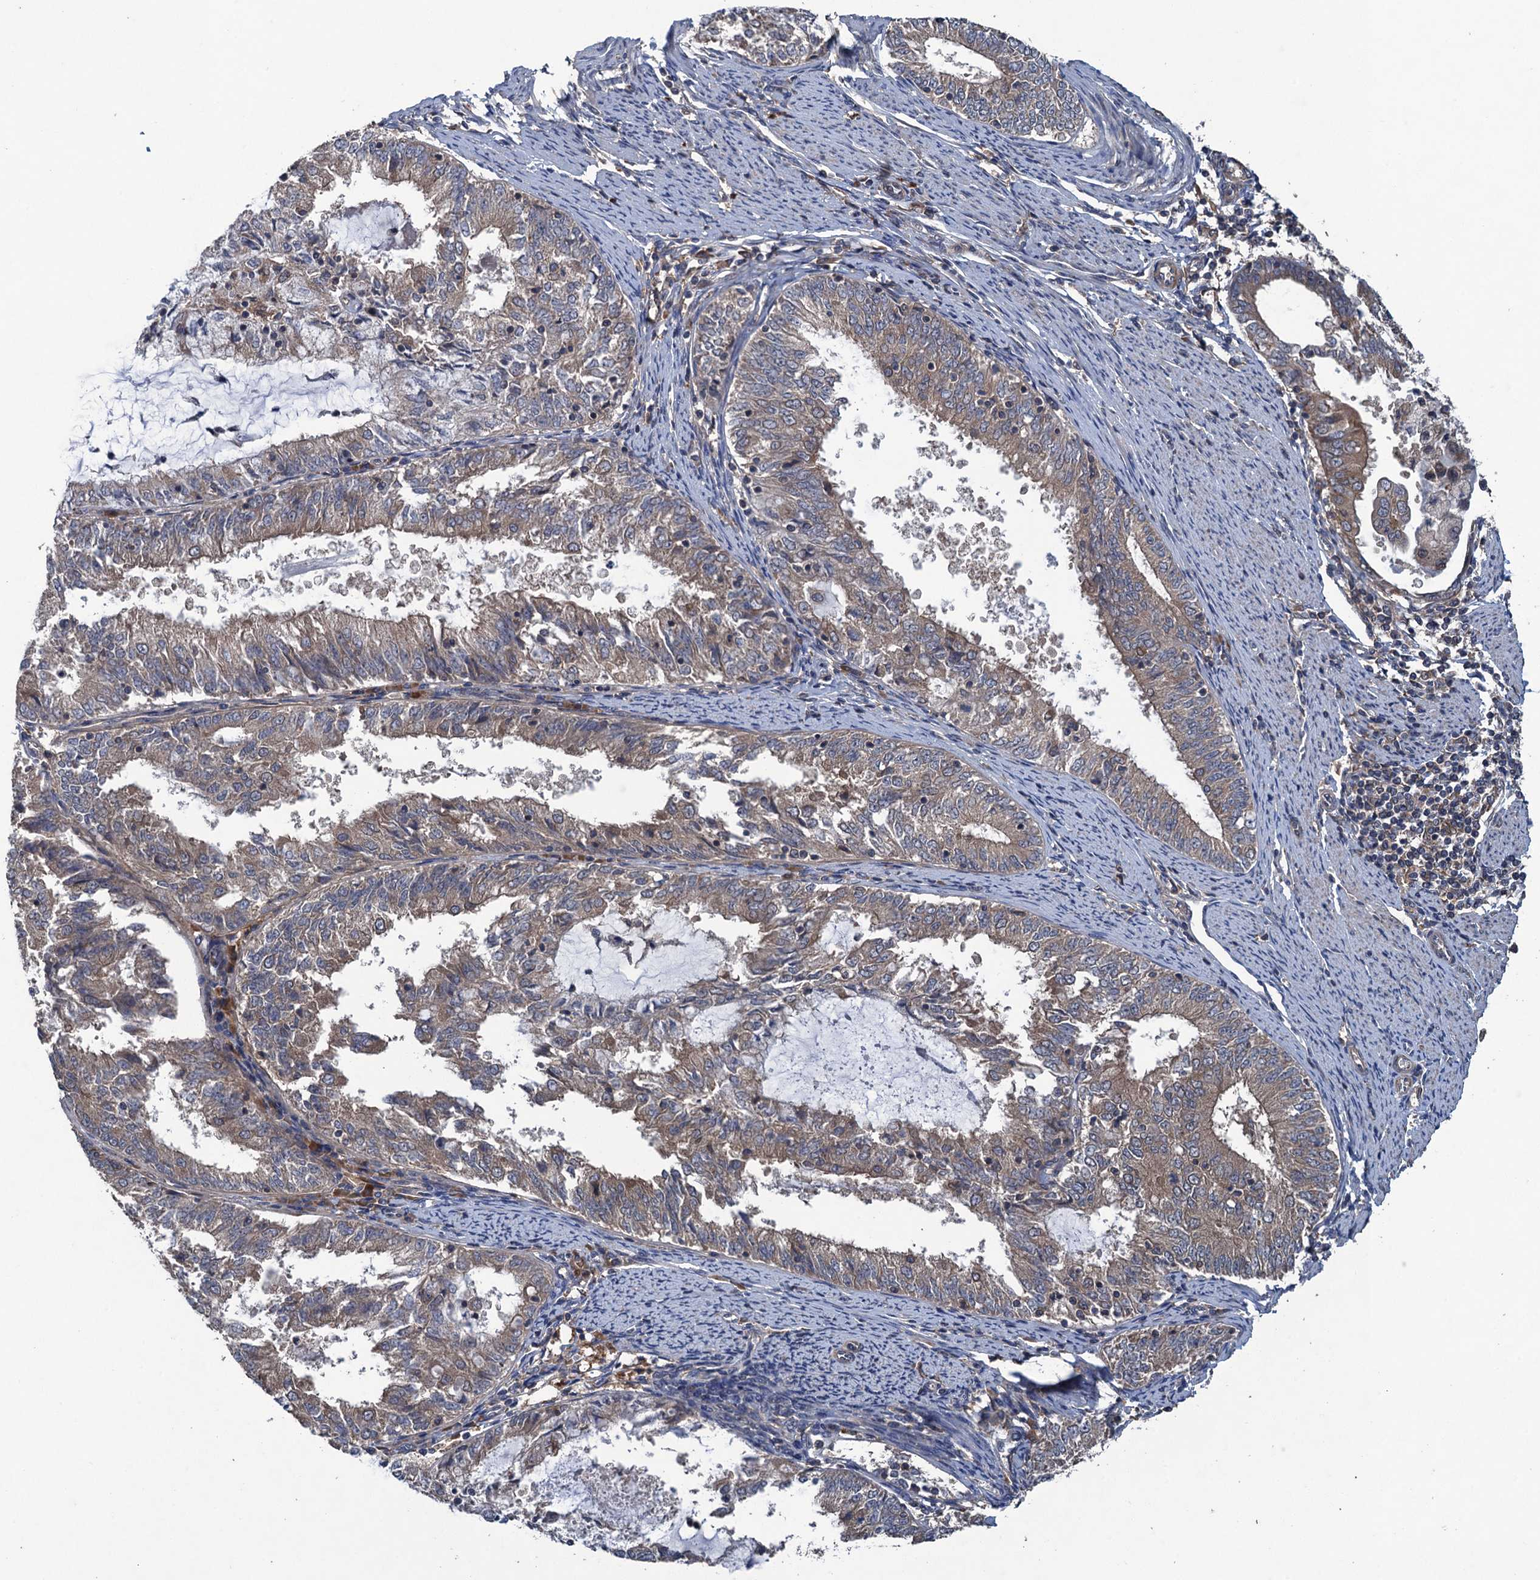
{"staining": {"intensity": "weak", "quantity": "<25%", "location": "cytoplasmic/membranous"}, "tissue": "endometrial cancer", "cell_type": "Tumor cells", "image_type": "cancer", "snomed": [{"axis": "morphology", "description": "Adenocarcinoma, NOS"}, {"axis": "topography", "description": "Endometrium"}], "caption": "There is no significant positivity in tumor cells of endometrial cancer. Nuclei are stained in blue.", "gene": "CNTN5", "patient": {"sex": "female", "age": 57}}